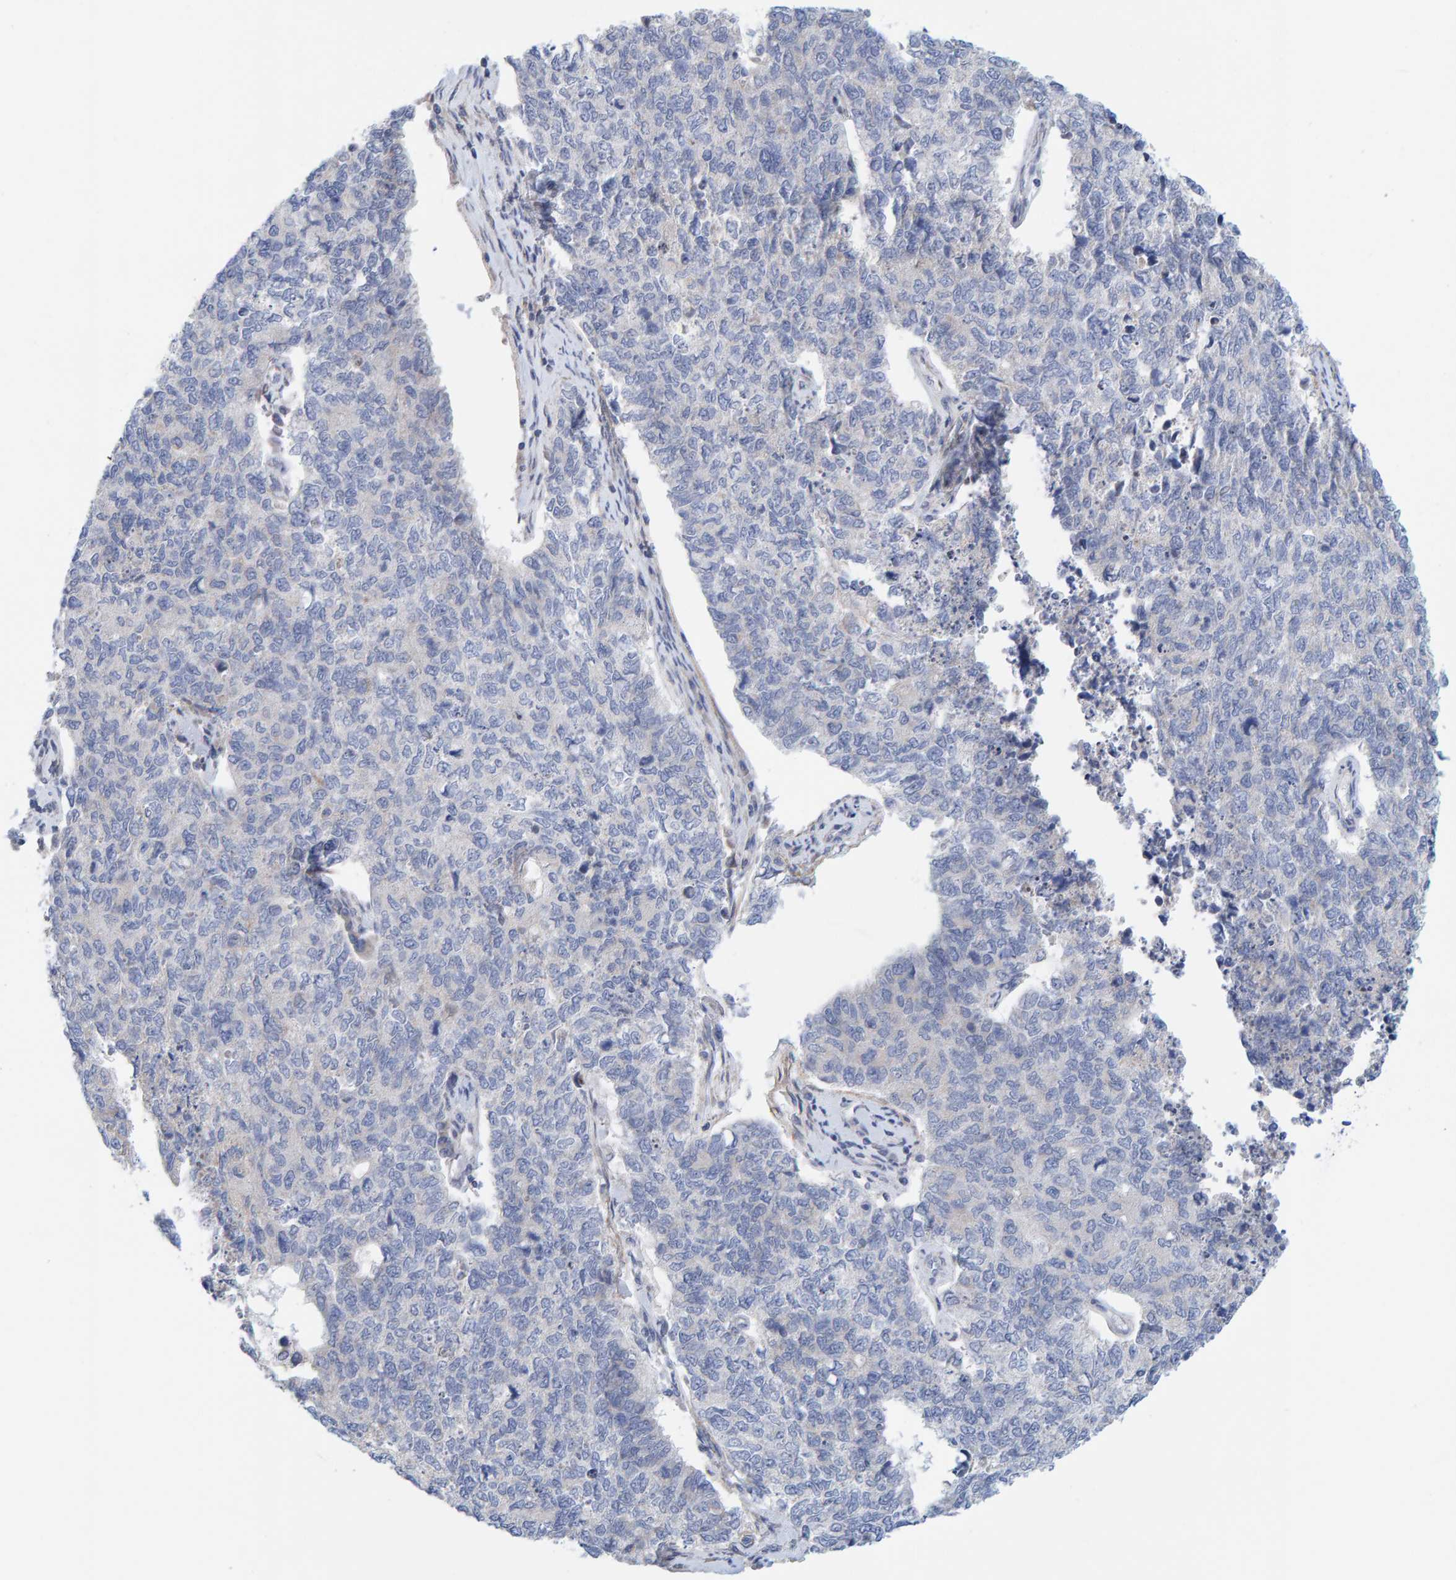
{"staining": {"intensity": "negative", "quantity": "none", "location": "none"}, "tissue": "cervical cancer", "cell_type": "Tumor cells", "image_type": "cancer", "snomed": [{"axis": "morphology", "description": "Squamous cell carcinoma, NOS"}, {"axis": "topography", "description": "Cervix"}], "caption": "Cervical cancer (squamous cell carcinoma) stained for a protein using immunohistochemistry (IHC) displays no positivity tumor cells.", "gene": "ZC3H3", "patient": {"sex": "female", "age": 63}}